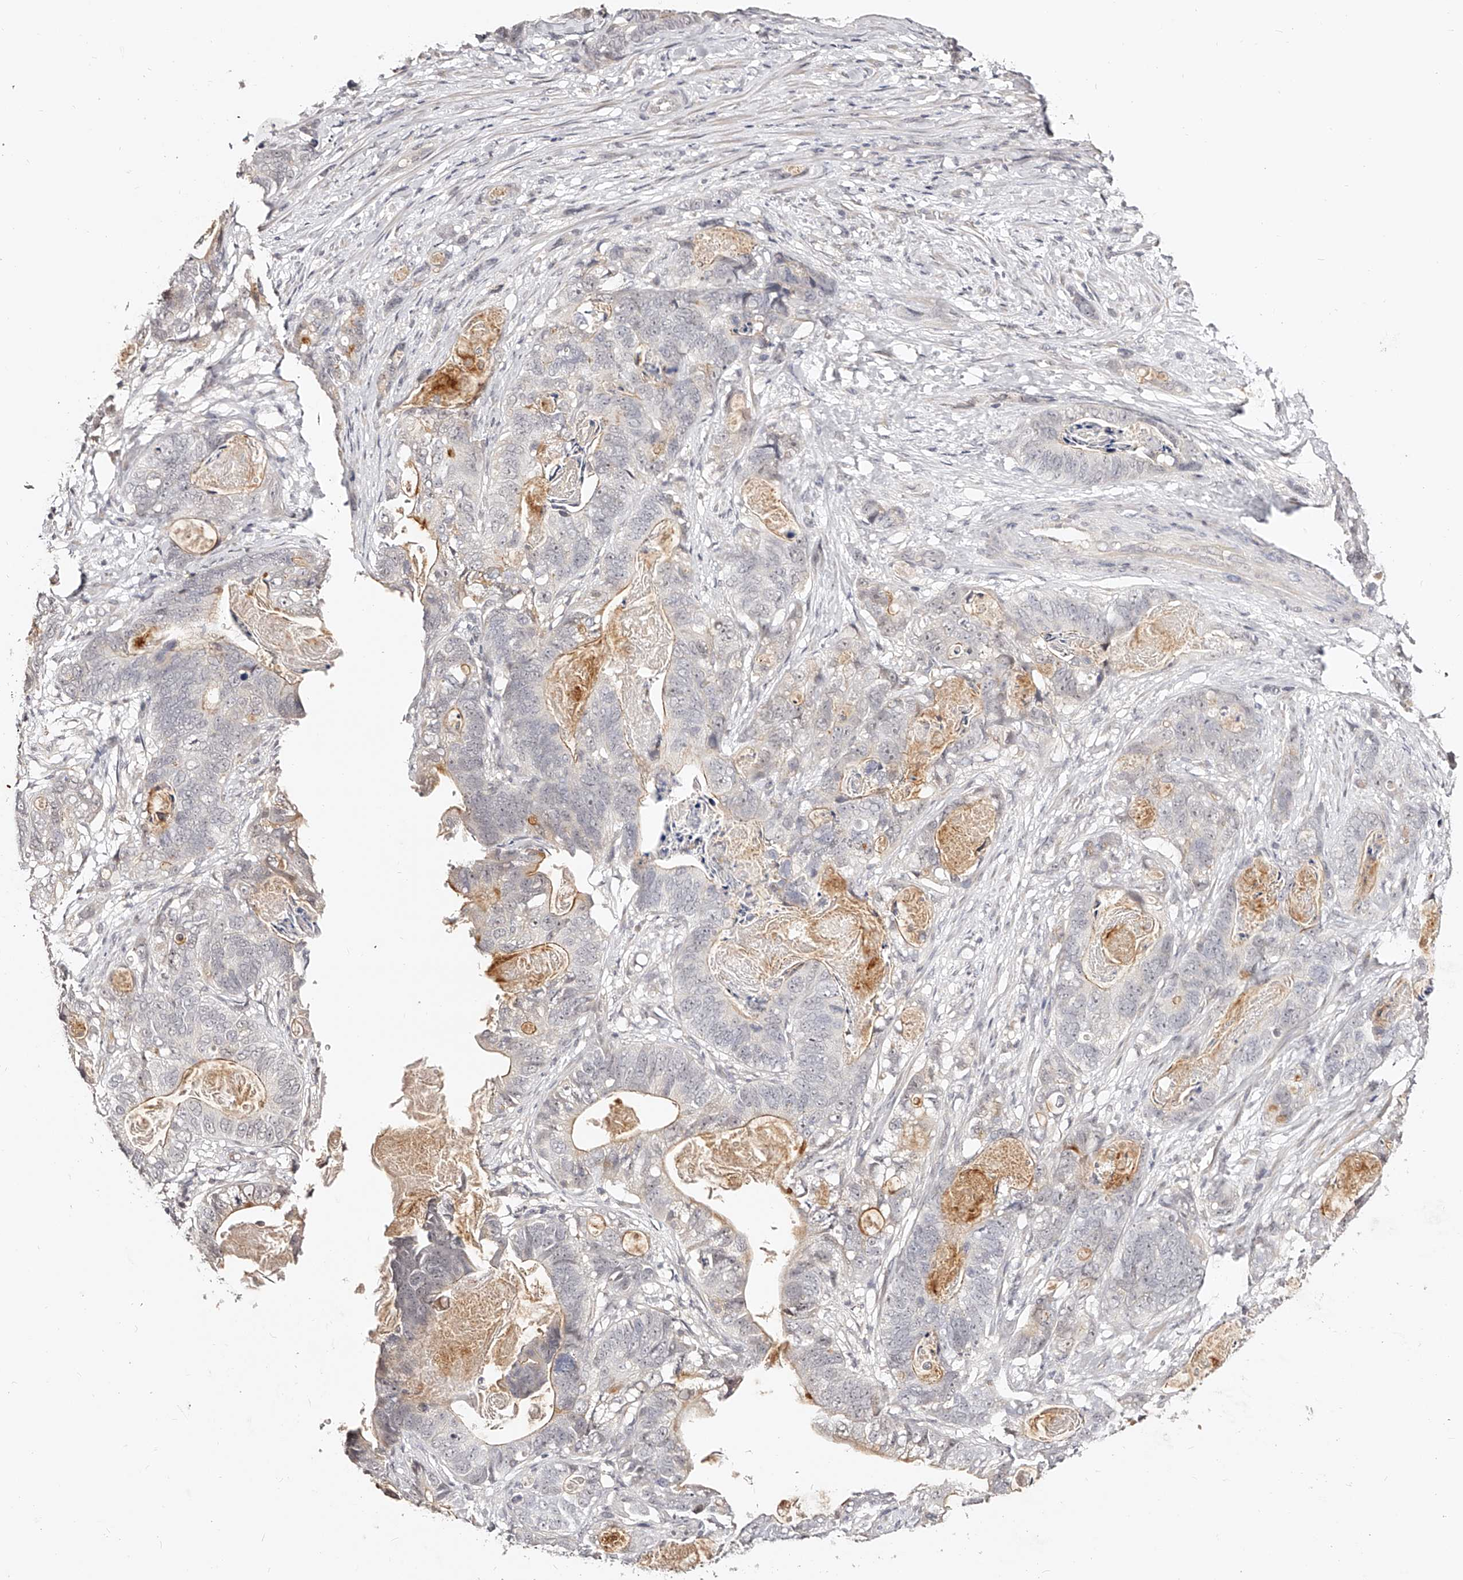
{"staining": {"intensity": "moderate", "quantity": "<25%", "location": "cytoplasmic/membranous"}, "tissue": "stomach cancer", "cell_type": "Tumor cells", "image_type": "cancer", "snomed": [{"axis": "morphology", "description": "Normal tissue, NOS"}, {"axis": "morphology", "description": "Adenocarcinoma, NOS"}, {"axis": "topography", "description": "Stomach"}], "caption": "Immunohistochemistry (IHC) of human stomach cancer displays low levels of moderate cytoplasmic/membranous expression in about <25% of tumor cells.", "gene": "ZNF789", "patient": {"sex": "female", "age": 89}}